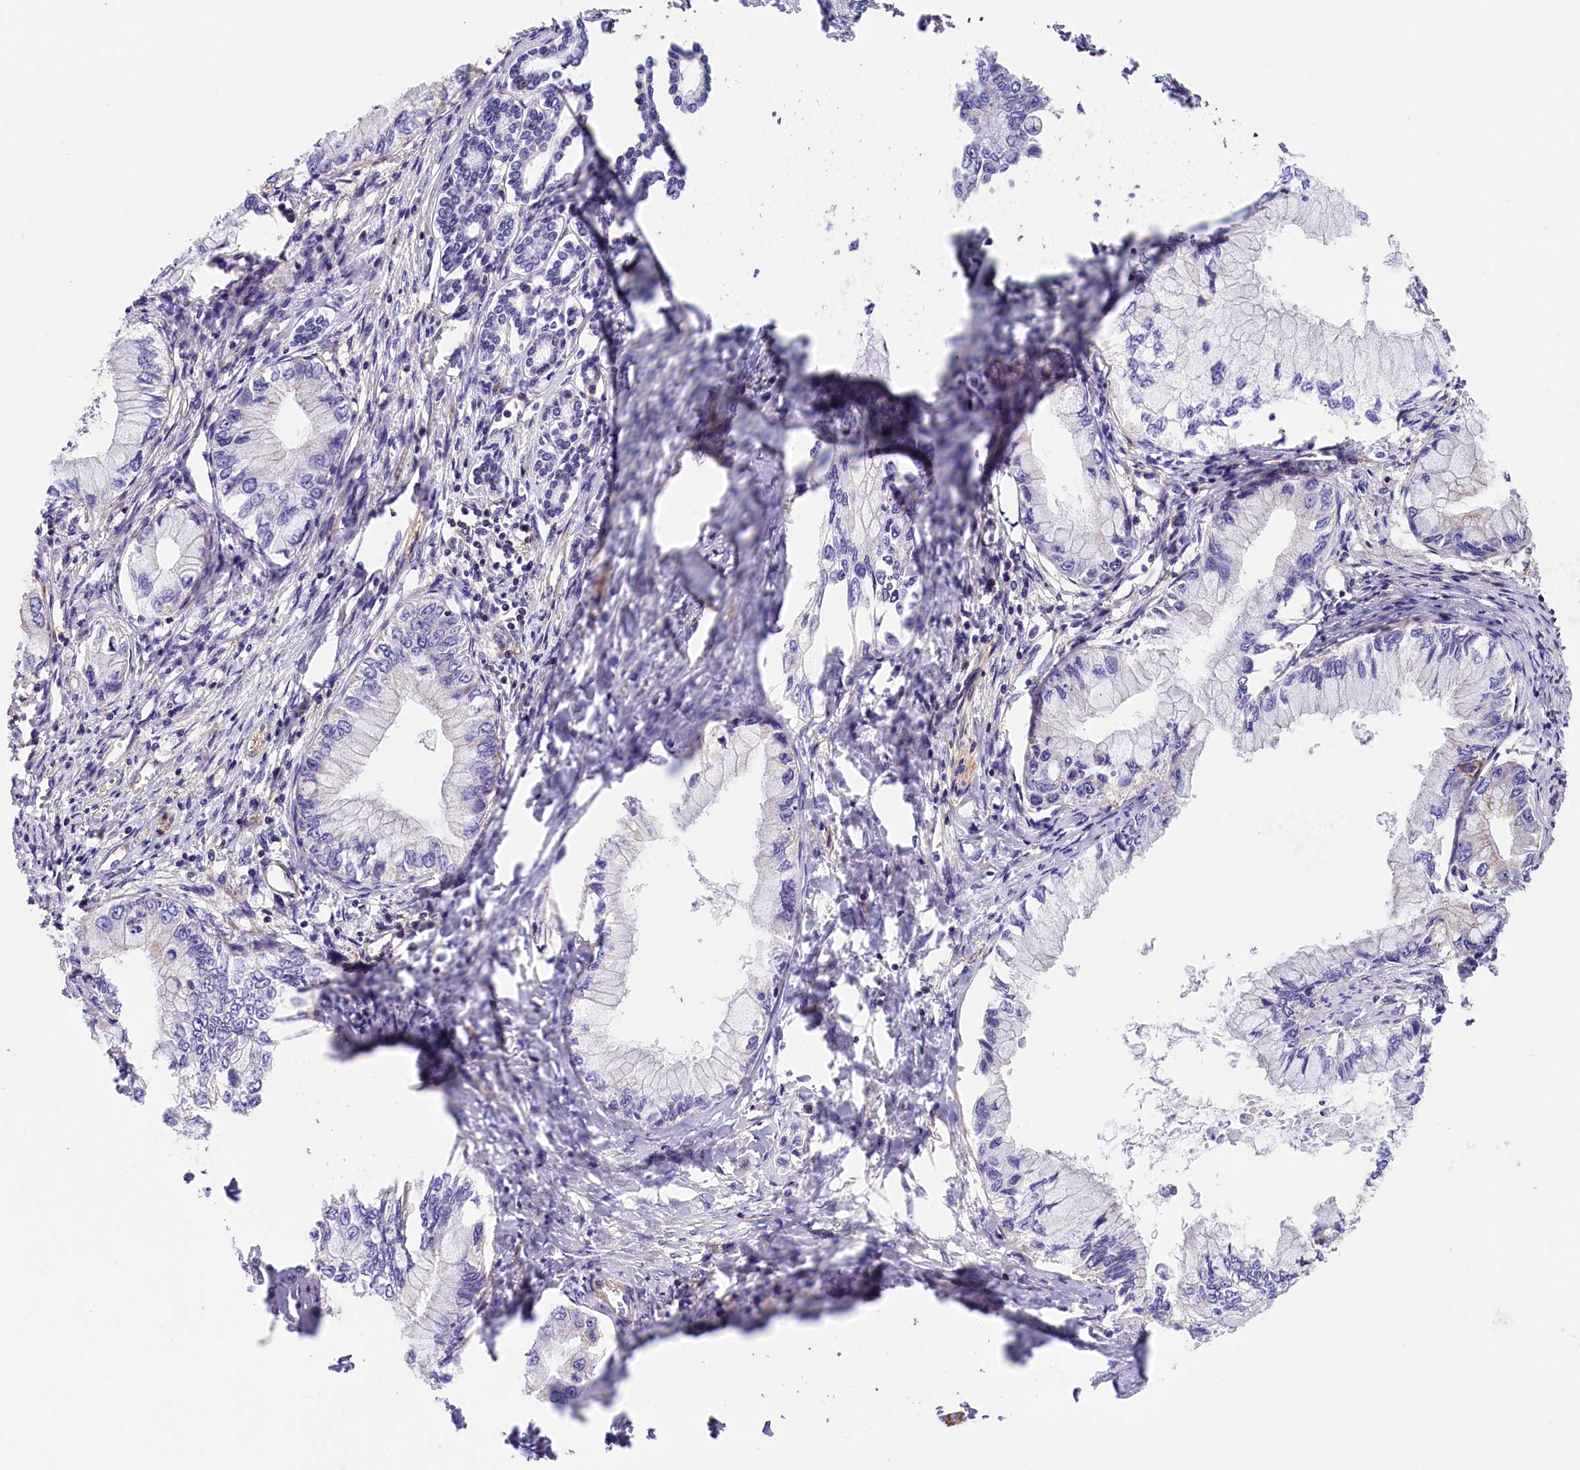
{"staining": {"intensity": "negative", "quantity": "none", "location": "none"}, "tissue": "pancreatic cancer", "cell_type": "Tumor cells", "image_type": "cancer", "snomed": [{"axis": "morphology", "description": "Adenocarcinoma, NOS"}, {"axis": "topography", "description": "Pancreas"}], "caption": "This histopathology image is of pancreatic cancer (adenocarcinoma) stained with immunohistochemistry to label a protein in brown with the nuclei are counter-stained blue. There is no expression in tumor cells.", "gene": "ATP2B4", "patient": {"sex": "male", "age": 48}}